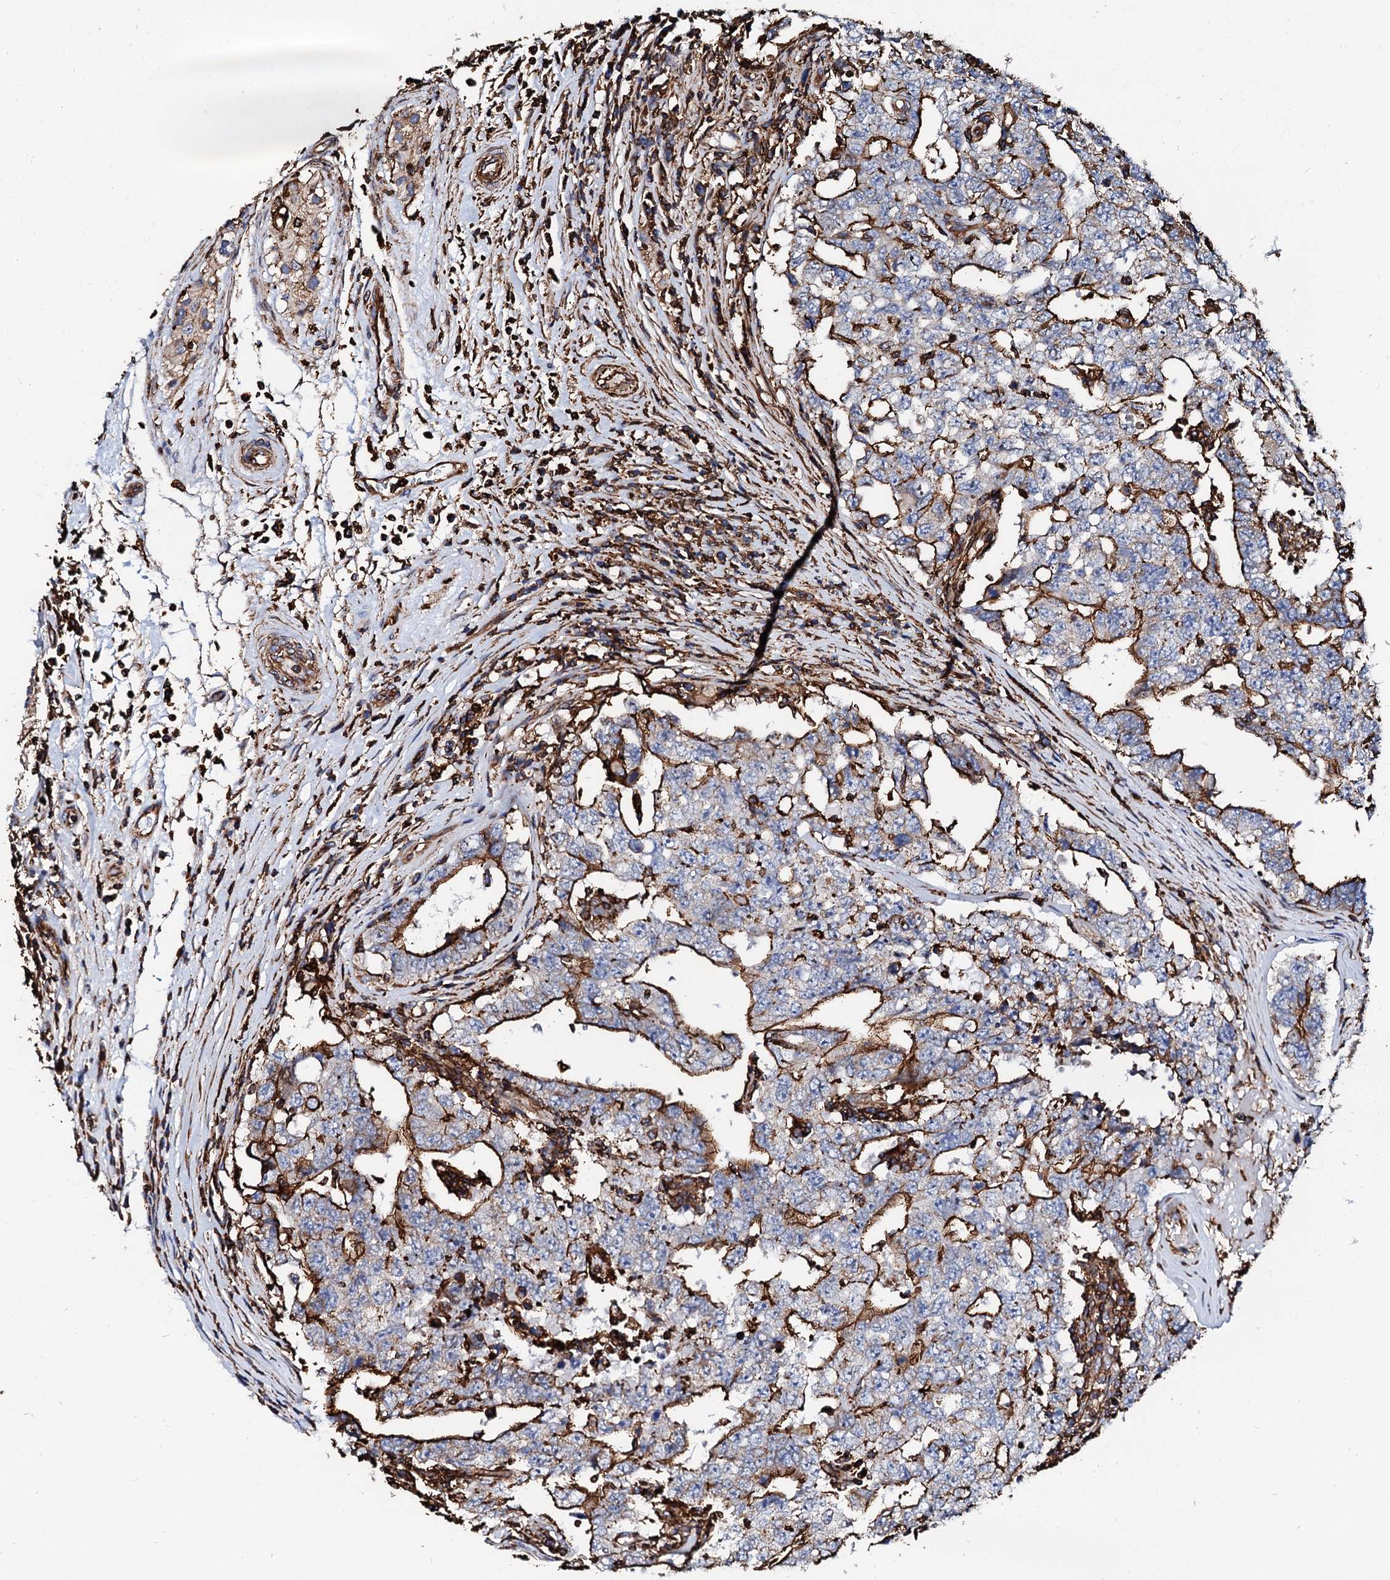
{"staining": {"intensity": "strong", "quantity": "25%-75%", "location": "cytoplasmic/membranous"}, "tissue": "testis cancer", "cell_type": "Tumor cells", "image_type": "cancer", "snomed": [{"axis": "morphology", "description": "Carcinoma, Embryonal, NOS"}, {"axis": "topography", "description": "Testis"}], "caption": "Immunohistochemical staining of testis cancer (embryonal carcinoma) shows strong cytoplasmic/membranous protein expression in approximately 25%-75% of tumor cells.", "gene": "INTS10", "patient": {"sex": "male", "age": 26}}